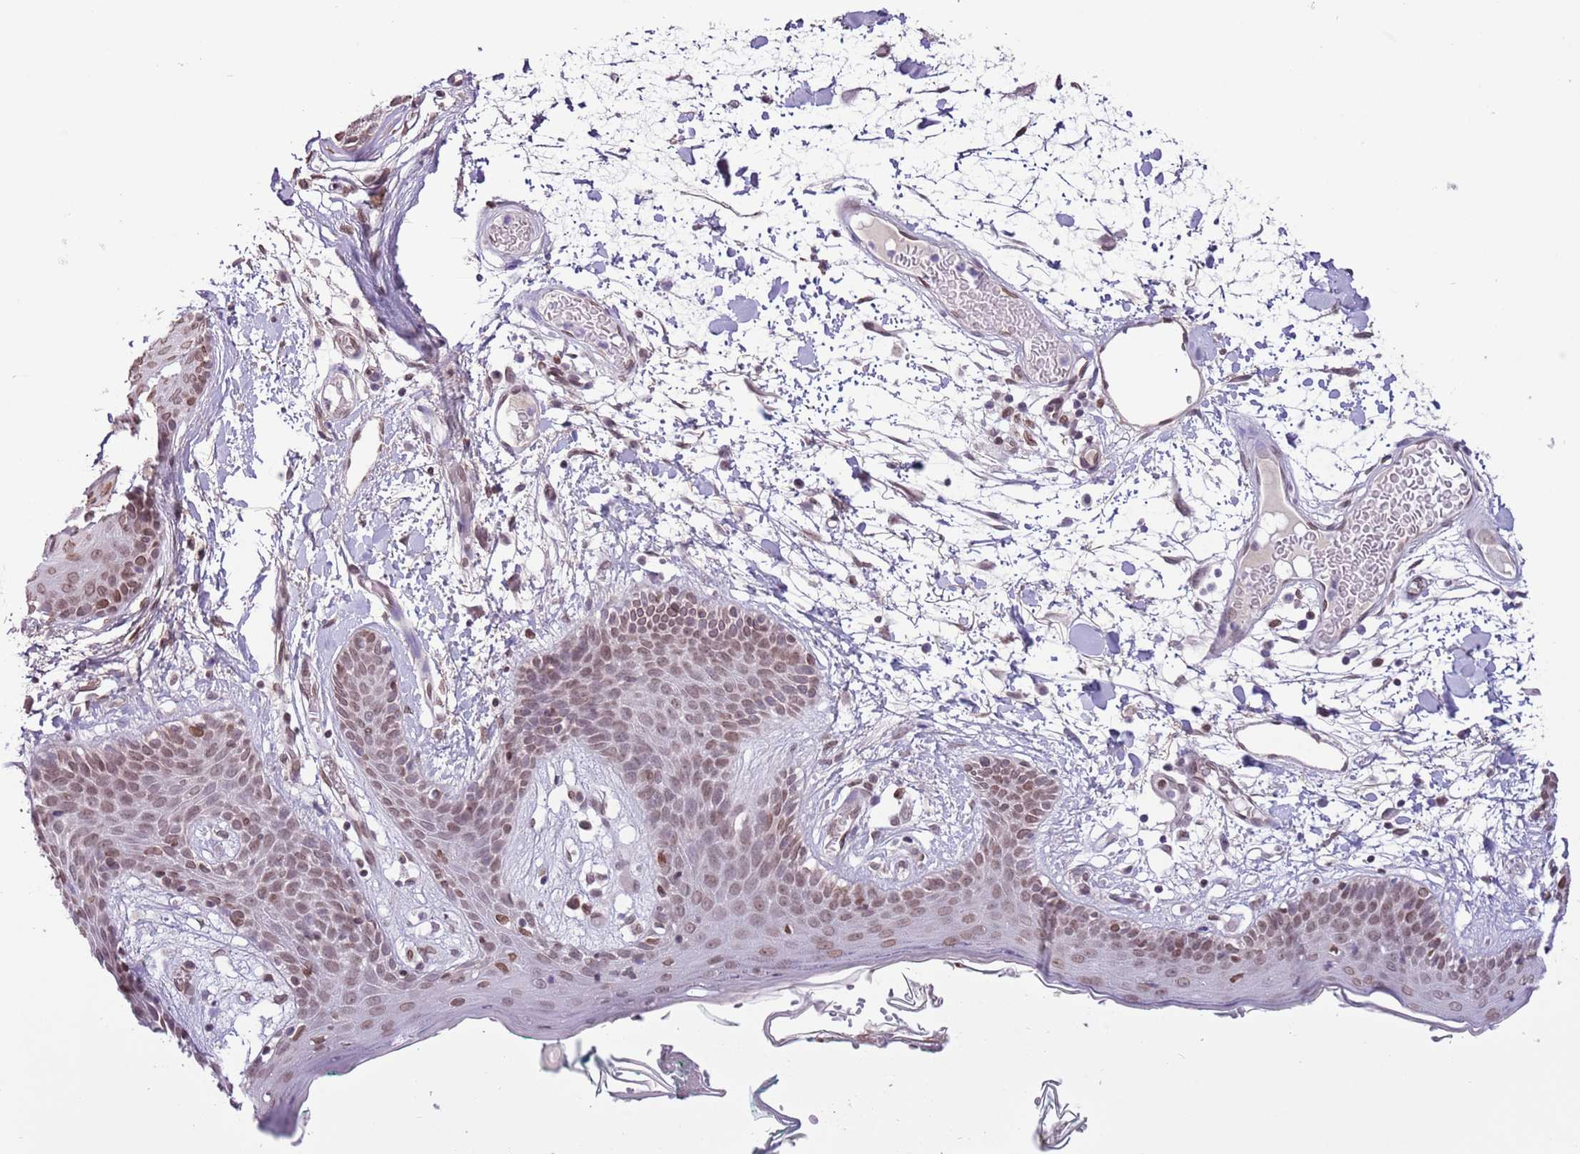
{"staining": {"intensity": "moderate", "quantity": ">75%", "location": "nuclear"}, "tissue": "skin", "cell_type": "Fibroblasts", "image_type": "normal", "snomed": [{"axis": "morphology", "description": "Normal tissue, NOS"}, {"axis": "topography", "description": "Skin"}], "caption": "DAB (3,3'-diaminobenzidine) immunohistochemical staining of benign human skin shows moderate nuclear protein staining in about >75% of fibroblasts.", "gene": "ZGLP1", "patient": {"sex": "male", "age": 79}}